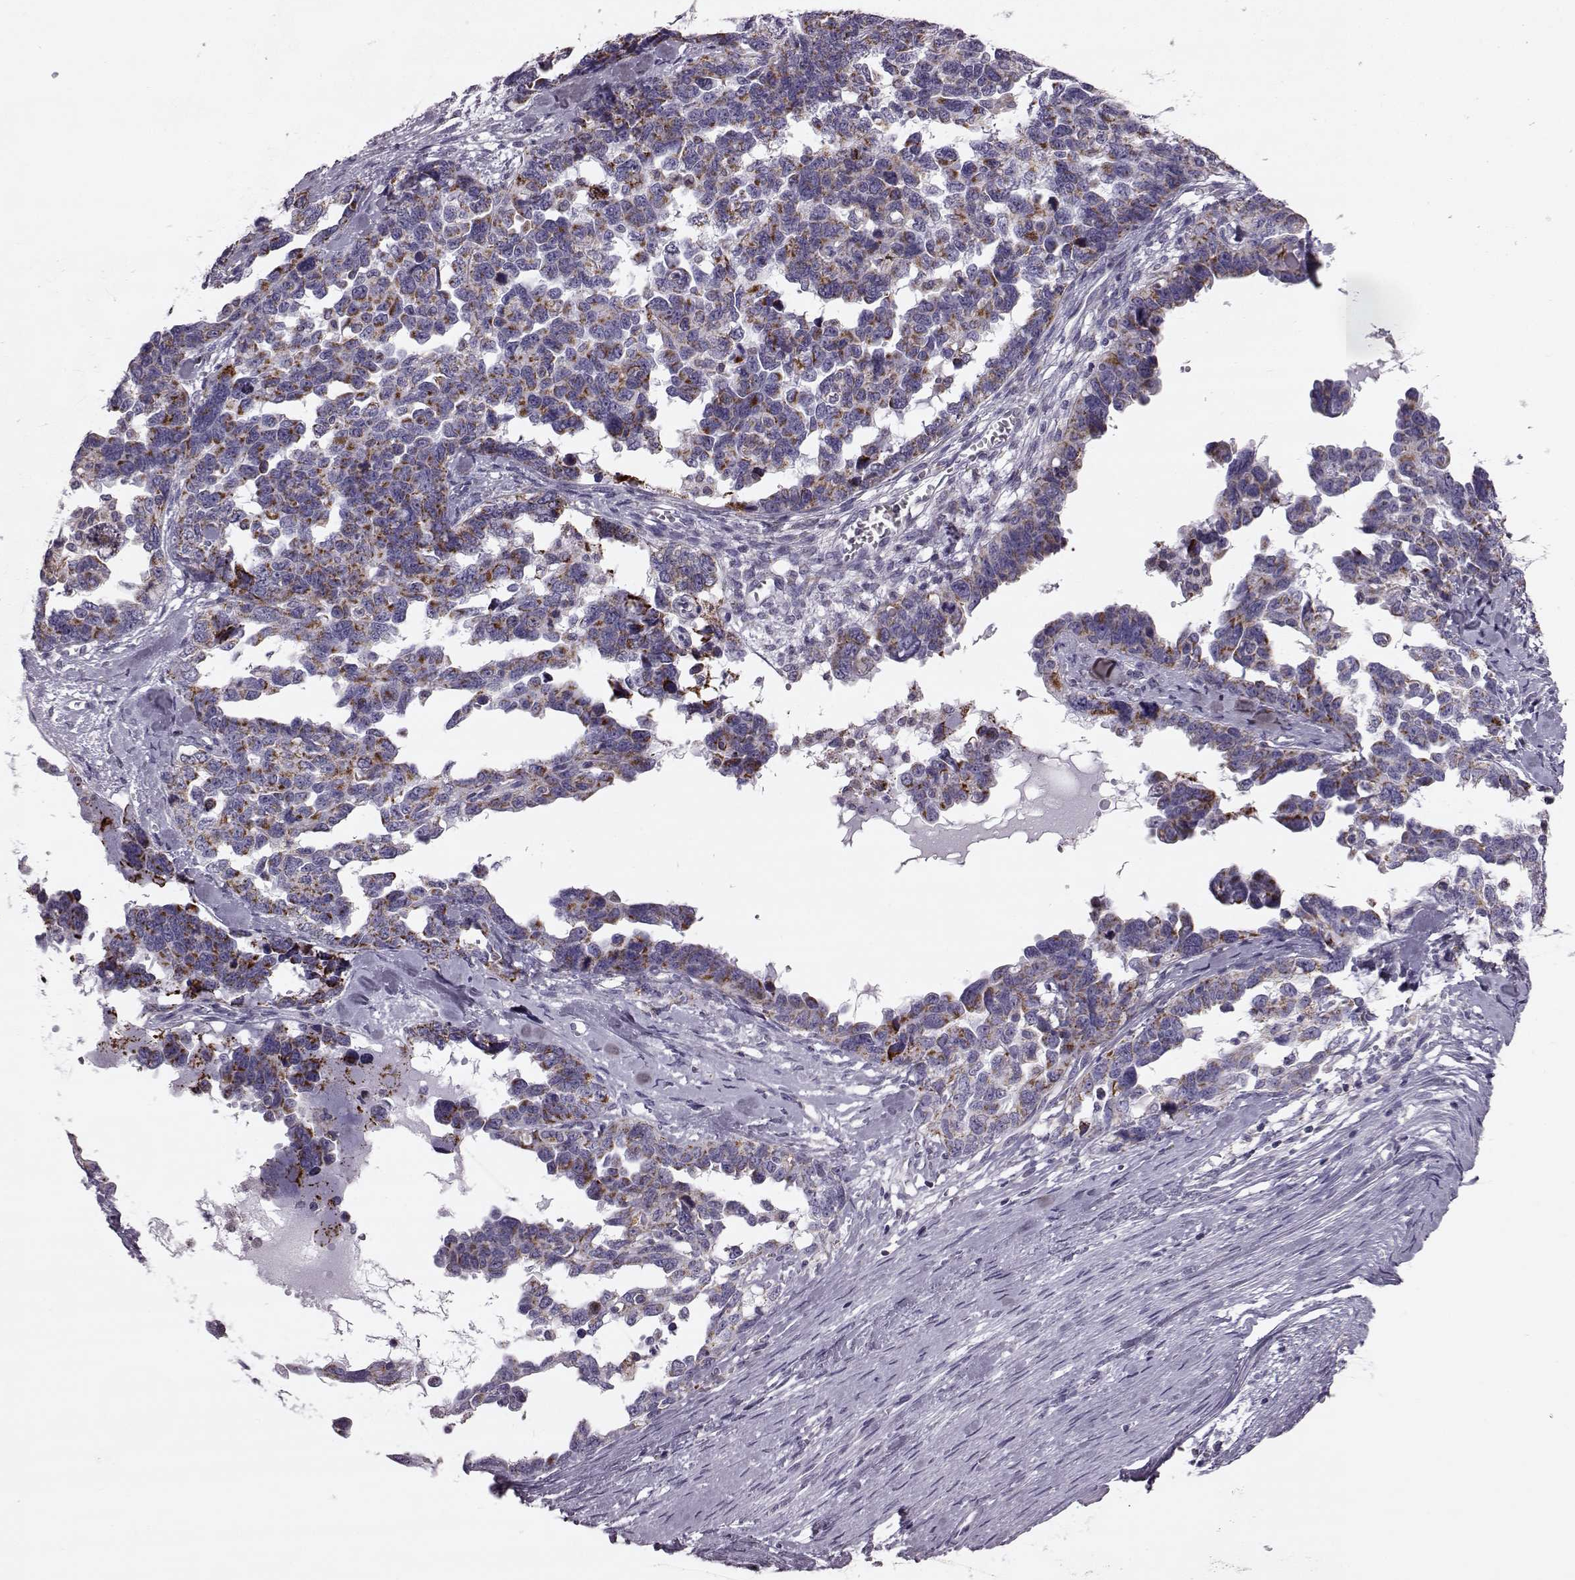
{"staining": {"intensity": "strong", "quantity": ">75%", "location": "cytoplasmic/membranous"}, "tissue": "ovarian cancer", "cell_type": "Tumor cells", "image_type": "cancer", "snomed": [{"axis": "morphology", "description": "Cystadenocarcinoma, serous, NOS"}, {"axis": "topography", "description": "Ovary"}], "caption": "High-power microscopy captured an IHC micrograph of ovarian cancer, revealing strong cytoplasmic/membranous positivity in about >75% of tumor cells.", "gene": "ATP5MF", "patient": {"sex": "female", "age": 69}}